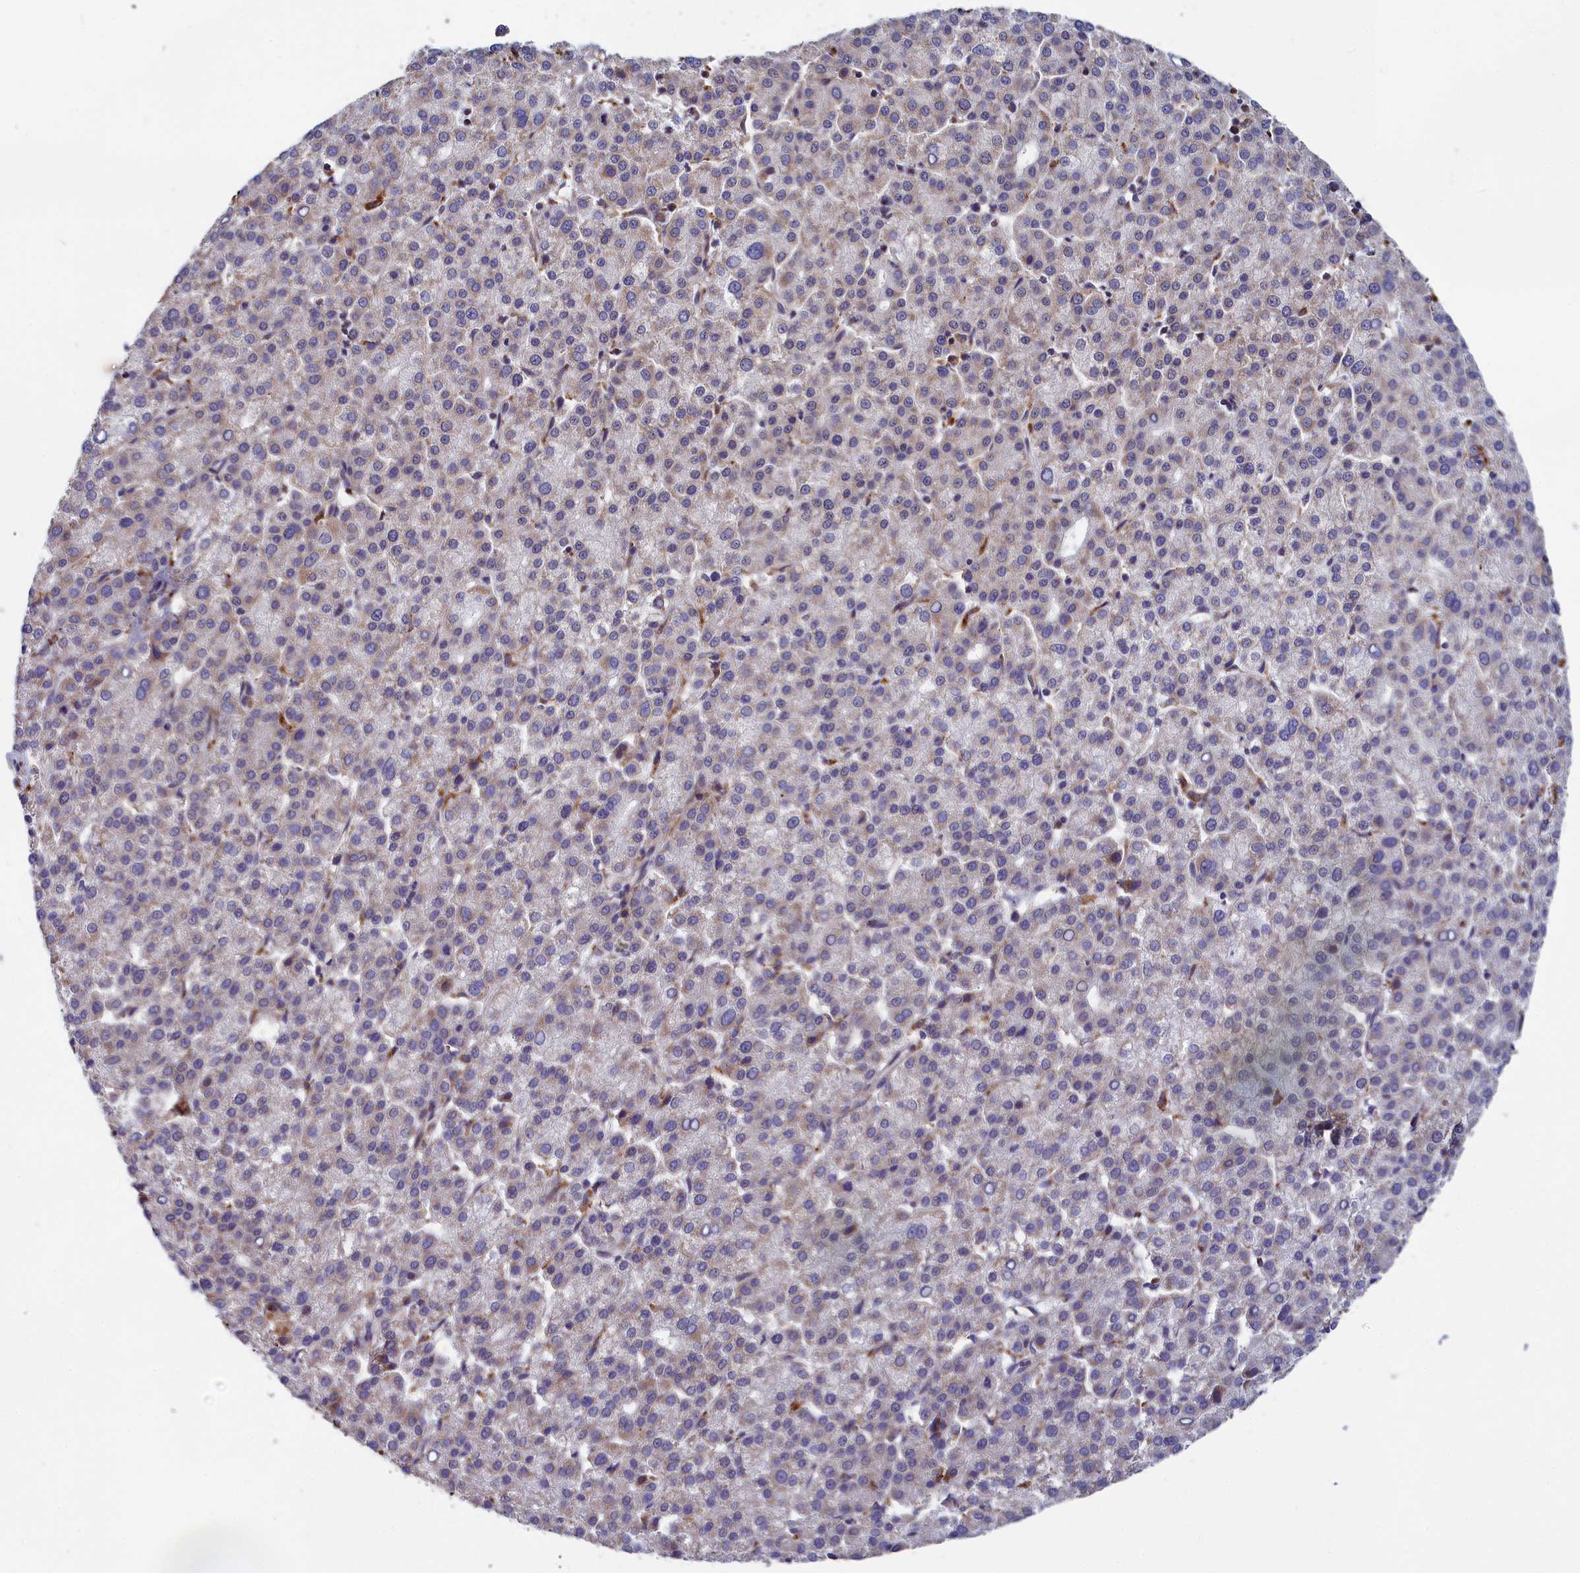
{"staining": {"intensity": "negative", "quantity": "none", "location": "none"}, "tissue": "liver cancer", "cell_type": "Tumor cells", "image_type": "cancer", "snomed": [{"axis": "morphology", "description": "Carcinoma, Hepatocellular, NOS"}, {"axis": "topography", "description": "Liver"}], "caption": "DAB immunohistochemical staining of human hepatocellular carcinoma (liver) shows no significant expression in tumor cells.", "gene": "BLTP2", "patient": {"sex": "female", "age": 58}}